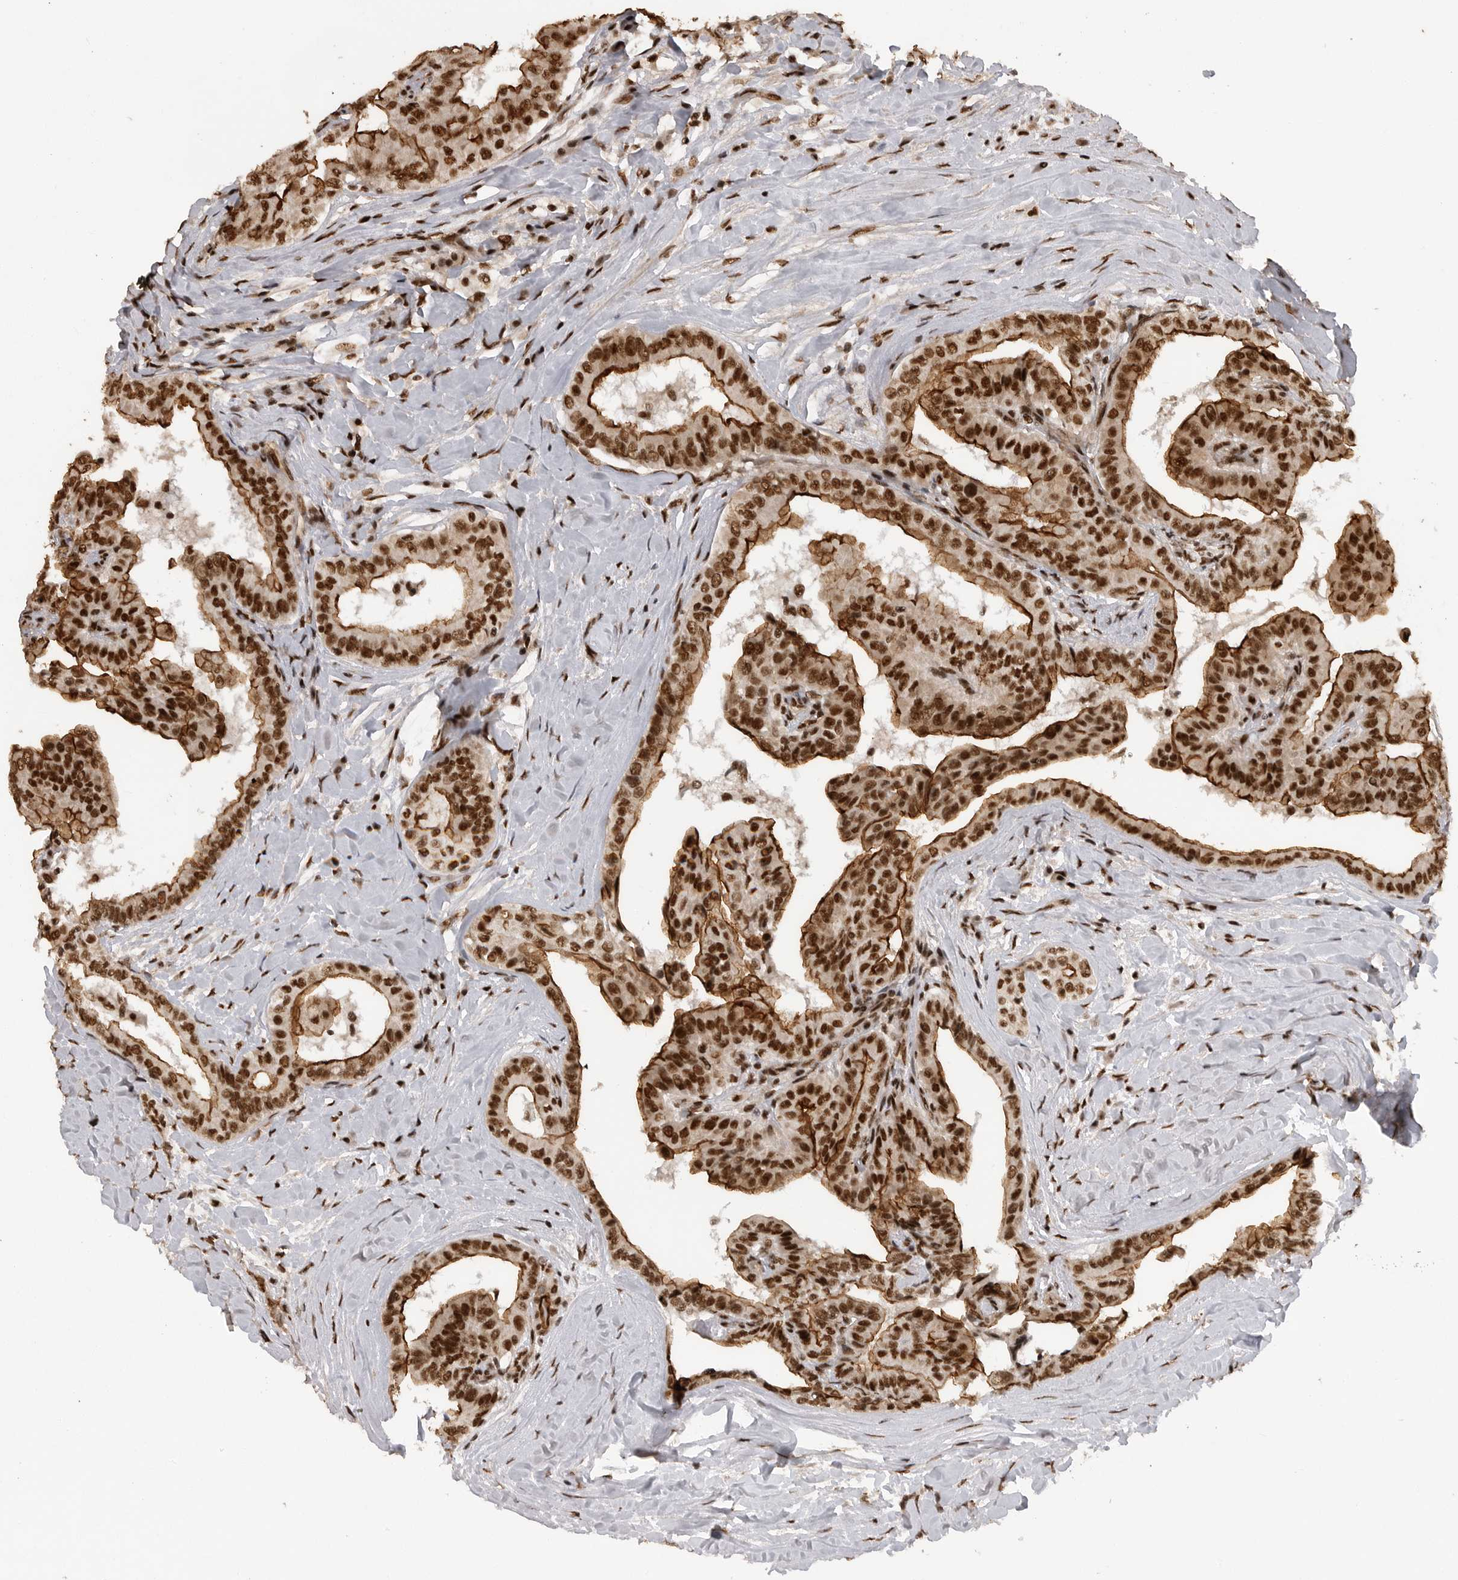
{"staining": {"intensity": "strong", "quantity": ">75%", "location": "cytoplasmic/membranous,nuclear"}, "tissue": "thyroid cancer", "cell_type": "Tumor cells", "image_type": "cancer", "snomed": [{"axis": "morphology", "description": "Papillary adenocarcinoma, NOS"}, {"axis": "topography", "description": "Thyroid gland"}], "caption": "DAB (3,3'-diaminobenzidine) immunohistochemical staining of thyroid cancer exhibits strong cytoplasmic/membranous and nuclear protein staining in about >75% of tumor cells.", "gene": "PPP1R8", "patient": {"sex": "male", "age": 33}}